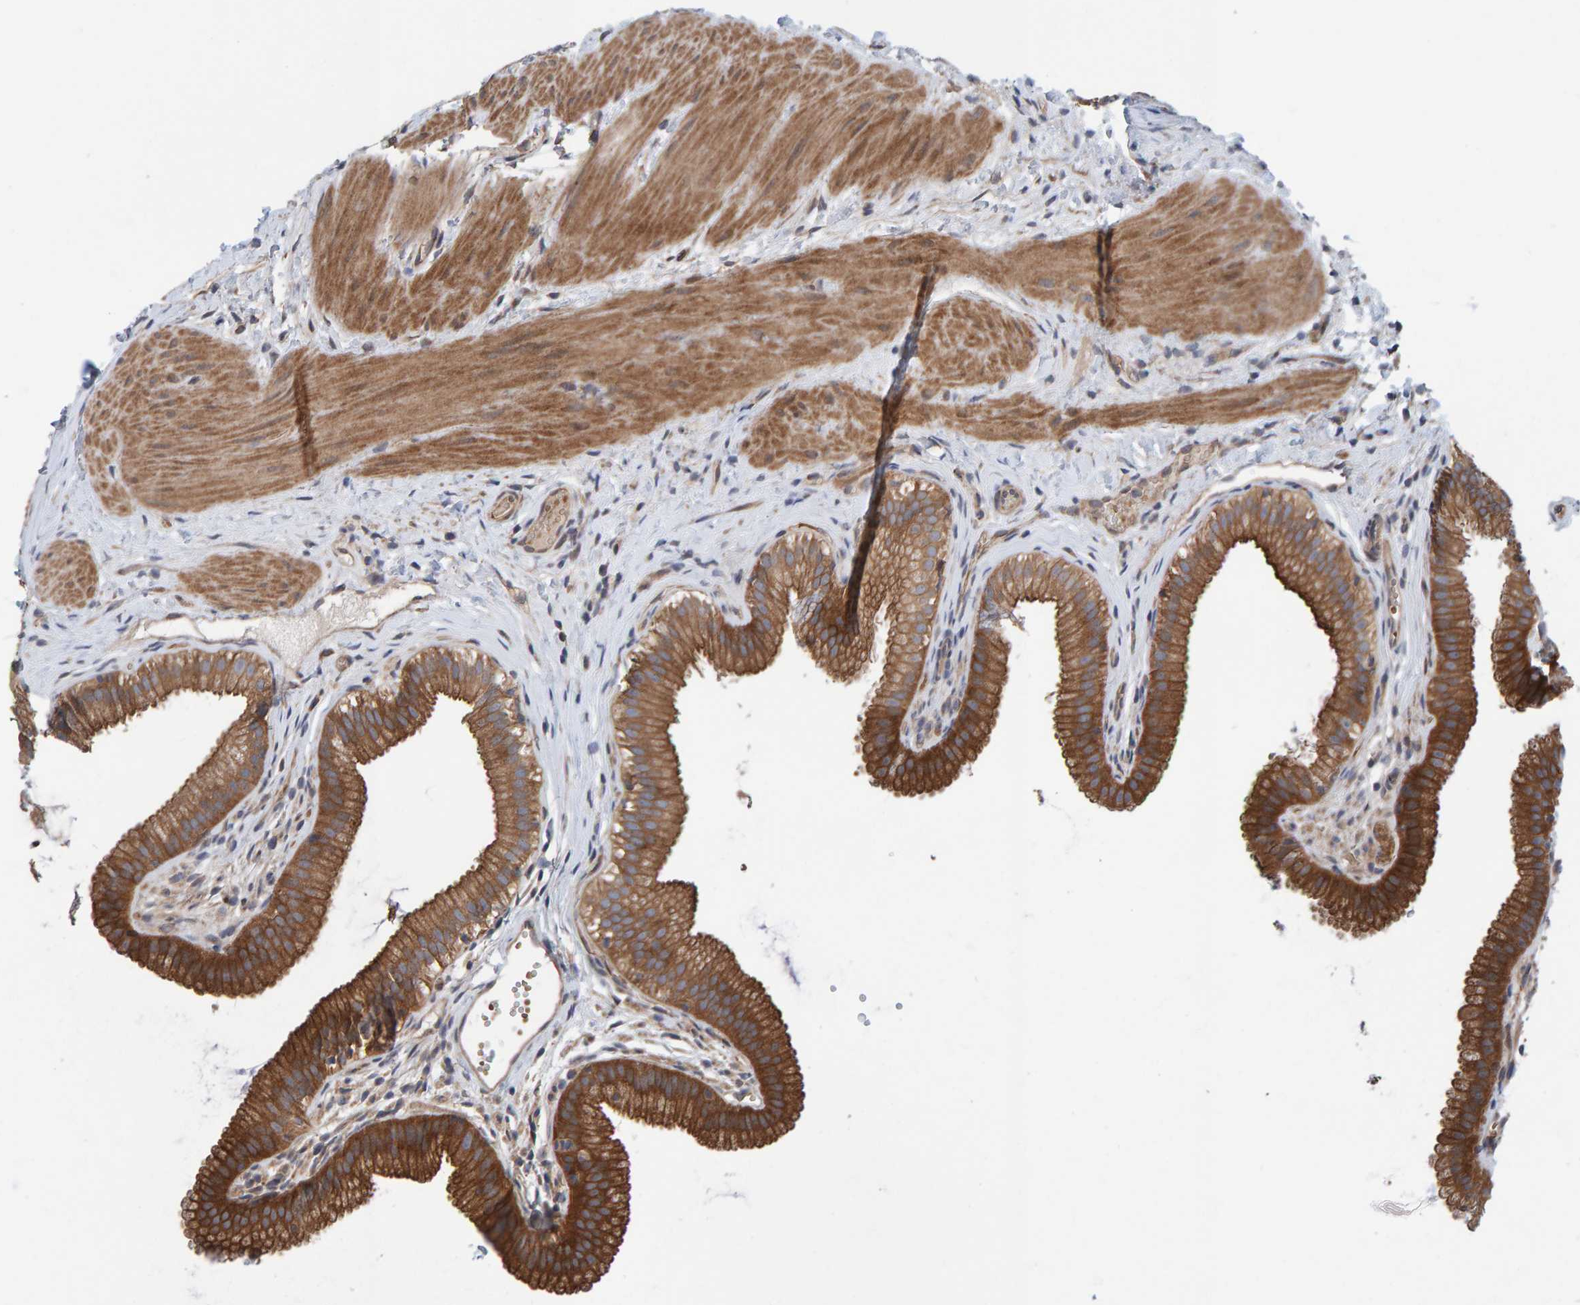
{"staining": {"intensity": "strong", "quantity": ">75%", "location": "cytoplasmic/membranous"}, "tissue": "gallbladder", "cell_type": "Glandular cells", "image_type": "normal", "snomed": [{"axis": "morphology", "description": "Normal tissue, NOS"}, {"axis": "topography", "description": "Gallbladder"}], "caption": "Gallbladder stained with immunohistochemistry reveals strong cytoplasmic/membranous positivity in approximately >75% of glandular cells.", "gene": "LRSAM1", "patient": {"sex": "female", "age": 26}}